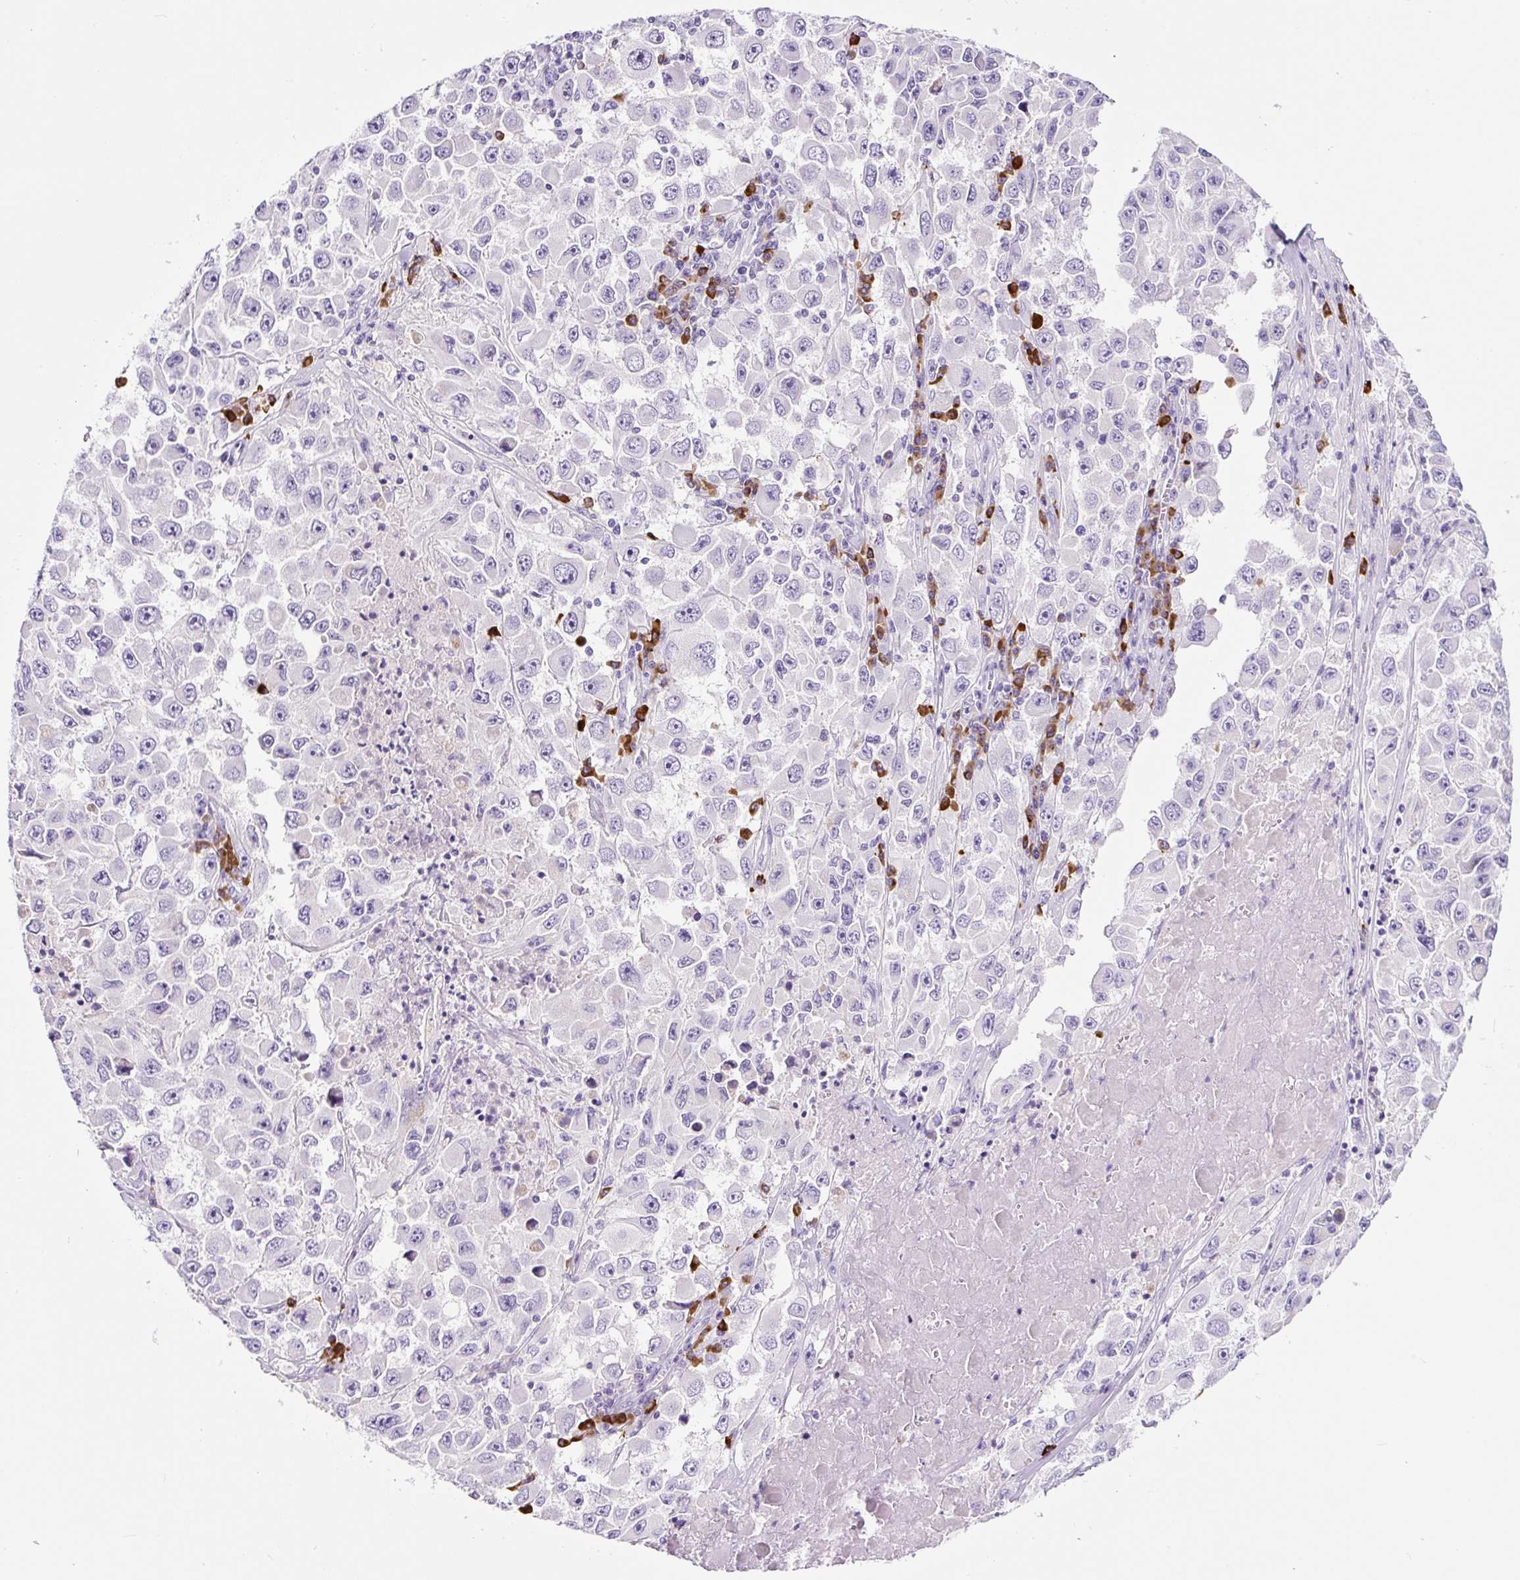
{"staining": {"intensity": "negative", "quantity": "none", "location": "none"}, "tissue": "melanoma", "cell_type": "Tumor cells", "image_type": "cancer", "snomed": [{"axis": "morphology", "description": "Malignant melanoma, Metastatic site"}, {"axis": "topography", "description": "Lymph node"}], "caption": "Malignant melanoma (metastatic site) was stained to show a protein in brown. There is no significant positivity in tumor cells.", "gene": "RNF212B", "patient": {"sex": "female", "age": 67}}